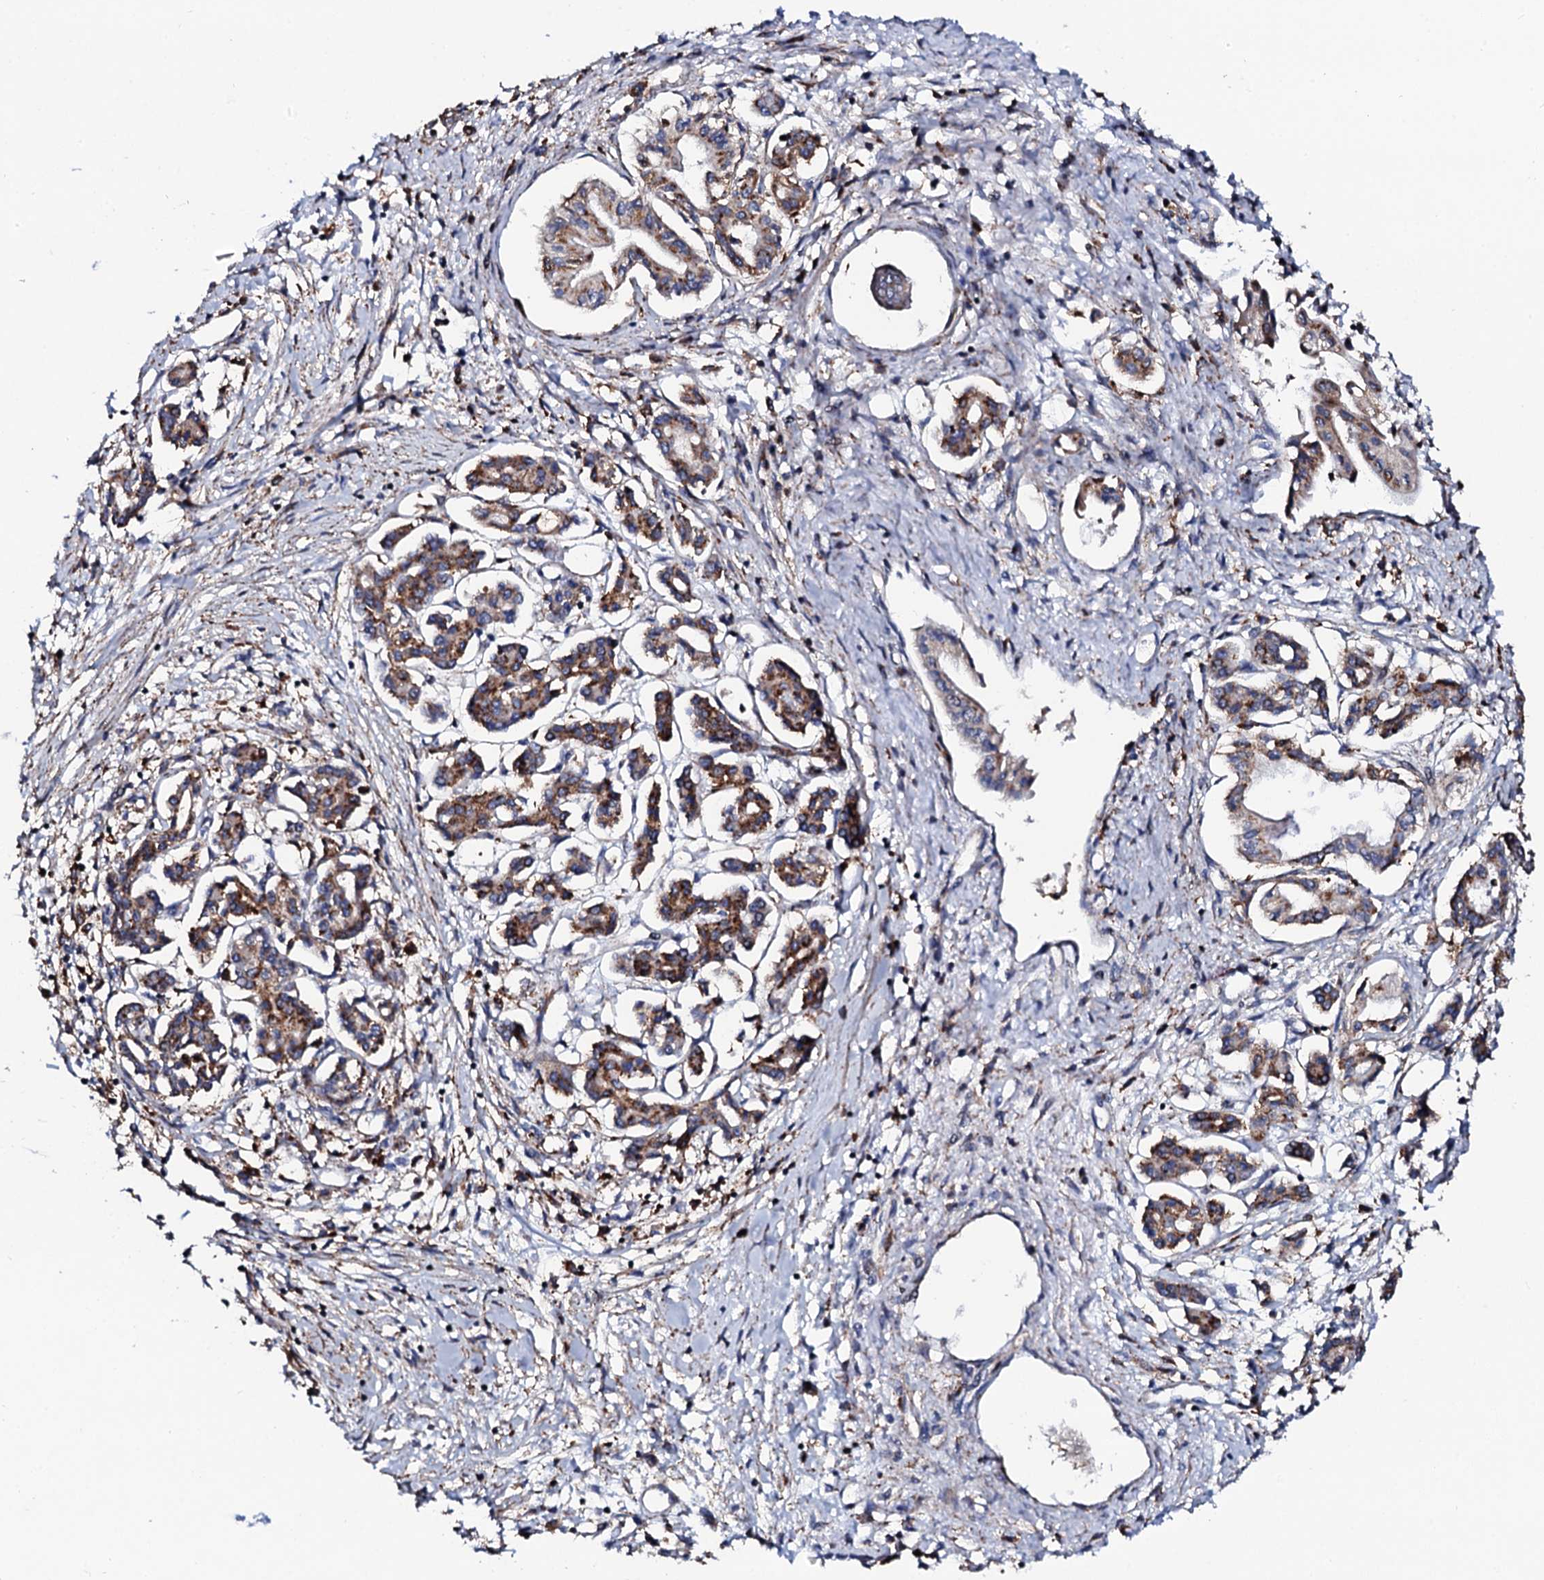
{"staining": {"intensity": "moderate", "quantity": ">75%", "location": "cytoplasmic/membranous"}, "tissue": "pancreatic cancer", "cell_type": "Tumor cells", "image_type": "cancer", "snomed": [{"axis": "morphology", "description": "Adenocarcinoma, NOS"}, {"axis": "topography", "description": "Pancreas"}], "caption": "Immunohistochemistry (IHC) micrograph of neoplastic tissue: human pancreatic cancer stained using IHC demonstrates medium levels of moderate protein expression localized specifically in the cytoplasmic/membranous of tumor cells, appearing as a cytoplasmic/membranous brown color.", "gene": "TCIRG1", "patient": {"sex": "female", "age": 50}}